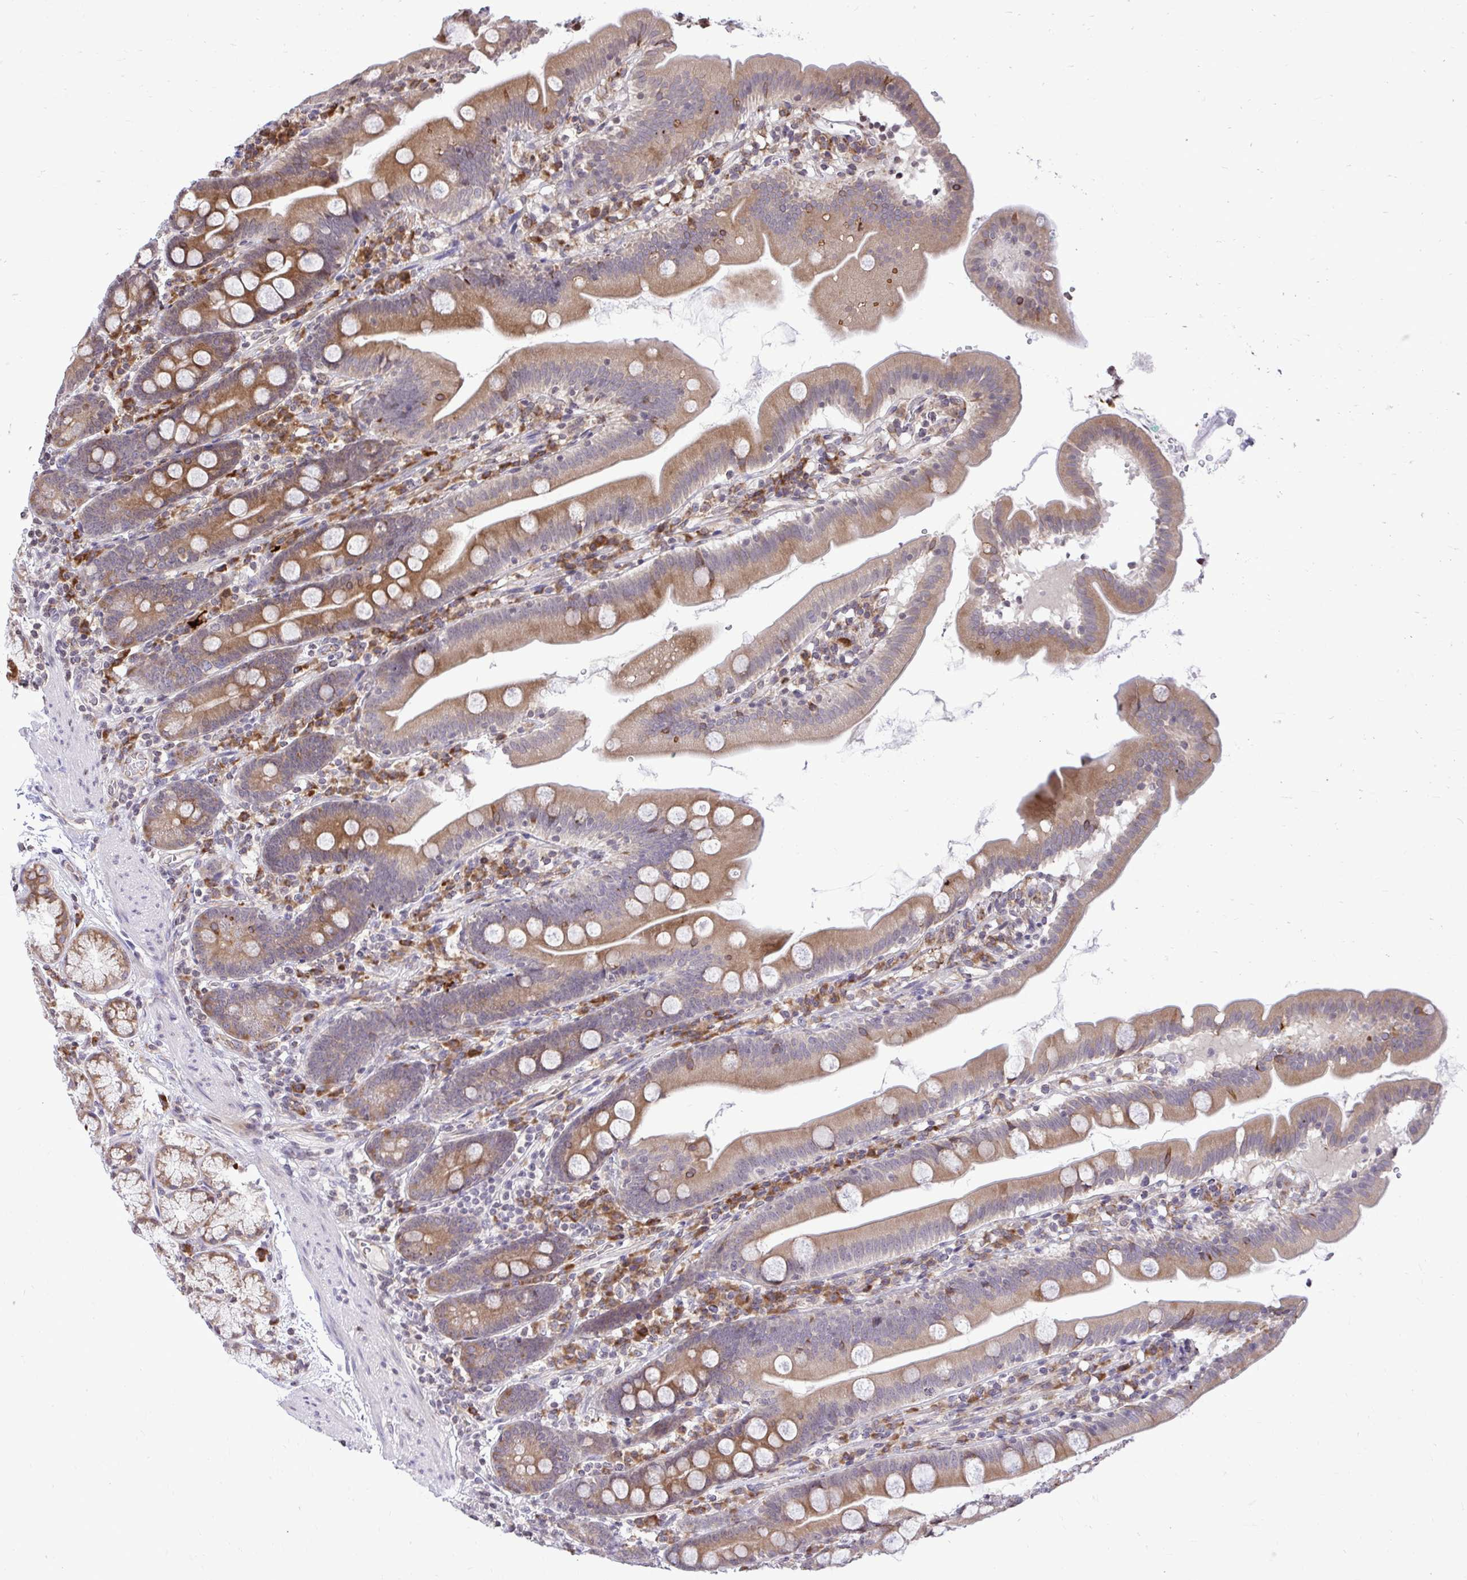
{"staining": {"intensity": "moderate", "quantity": ">75%", "location": "cytoplasmic/membranous"}, "tissue": "duodenum", "cell_type": "Glandular cells", "image_type": "normal", "snomed": [{"axis": "morphology", "description": "Normal tissue, NOS"}, {"axis": "topography", "description": "Duodenum"}], "caption": "Immunohistochemical staining of unremarkable duodenum demonstrates >75% levels of moderate cytoplasmic/membranous protein positivity in about >75% of glandular cells.", "gene": "METTL9", "patient": {"sex": "female", "age": 67}}